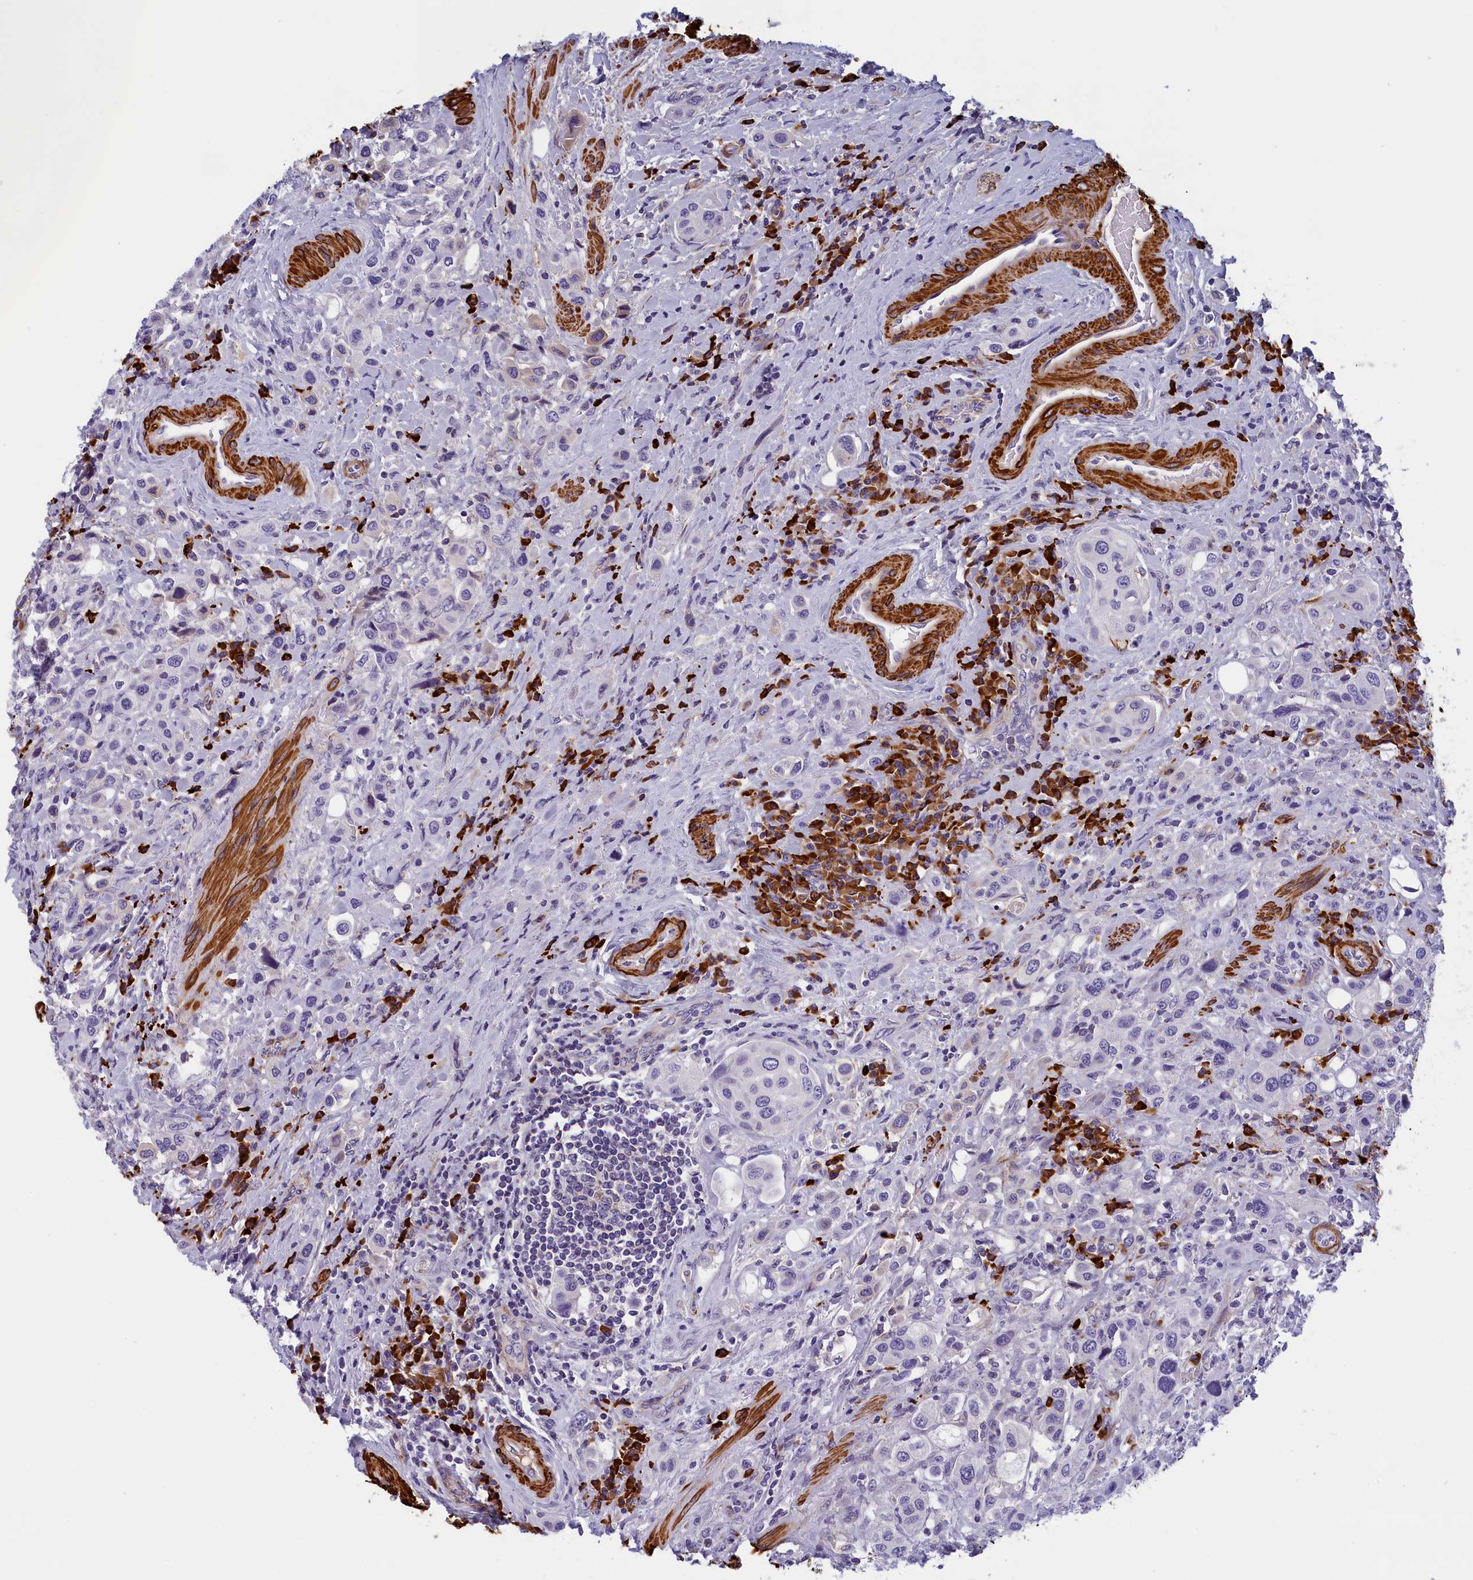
{"staining": {"intensity": "negative", "quantity": "none", "location": "none"}, "tissue": "urothelial cancer", "cell_type": "Tumor cells", "image_type": "cancer", "snomed": [{"axis": "morphology", "description": "Urothelial carcinoma, High grade"}, {"axis": "topography", "description": "Urinary bladder"}], "caption": "A high-resolution image shows IHC staining of high-grade urothelial carcinoma, which shows no significant positivity in tumor cells. (Stains: DAB (3,3'-diaminobenzidine) IHC with hematoxylin counter stain, Microscopy: brightfield microscopy at high magnification).", "gene": "BCL2L13", "patient": {"sex": "male", "age": 50}}